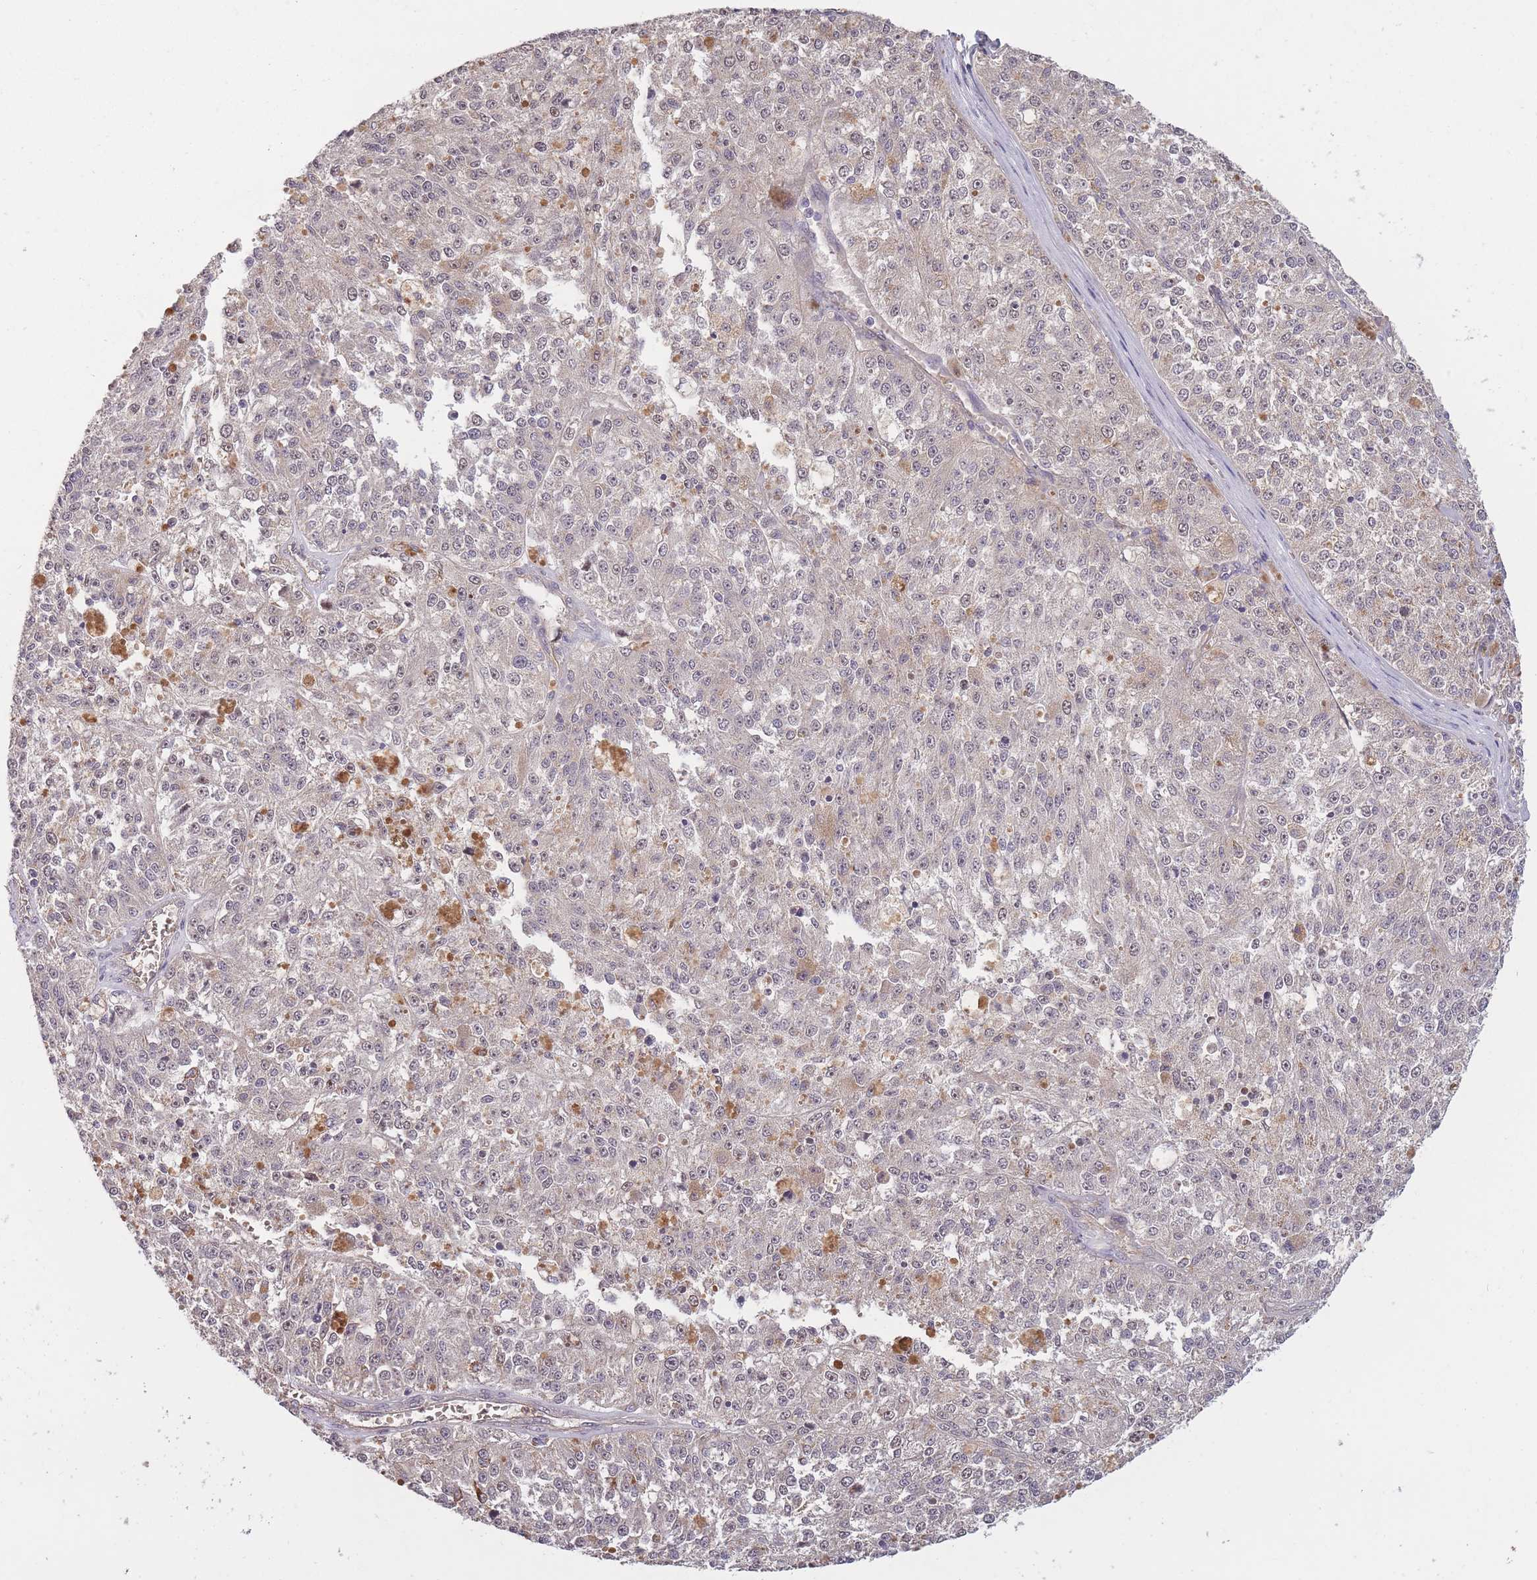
{"staining": {"intensity": "negative", "quantity": "none", "location": "none"}, "tissue": "melanoma", "cell_type": "Tumor cells", "image_type": "cancer", "snomed": [{"axis": "morphology", "description": "Malignant melanoma, NOS"}, {"axis": "topography", "description": "Skin"}], "caption": "High power microscopy photomicrograph of an IHC photomicrograph of melanoma, revealing no significant staining in tumor cells. (DAB IHC, high magnification).", "gene": "KIAA1755", "patient": {"sex": "female", "age": 64}}